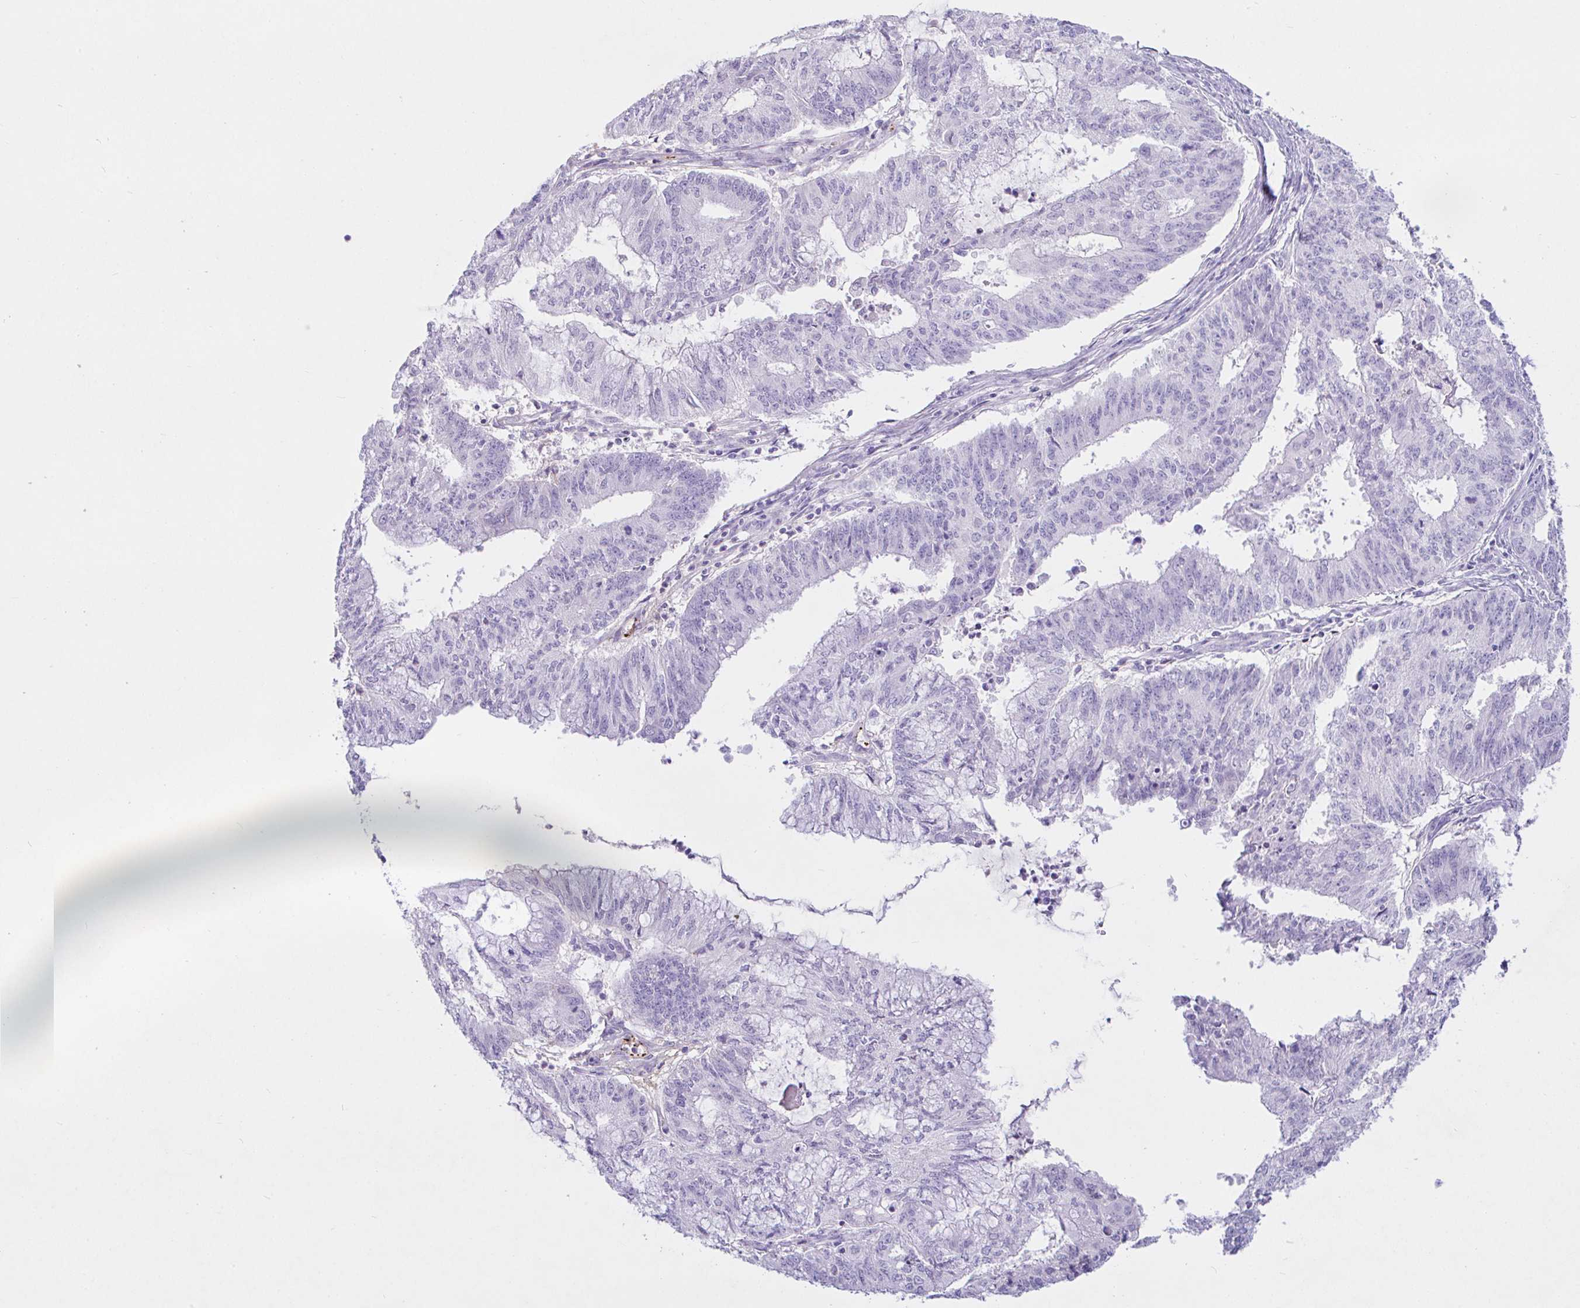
{"staining": {"intensity": "negative", "quantity": "none", "location": "none"}, "tissue": "endometrial cancer", "cell_type": "Tumor cells", "image_type": "cancer", "snomed": [{"axis": "morphology", "description": "Adenocarcinoma, NOS"}, {"axis": "topography", "description": "Endometrium"}], "caption": "There is no significant staining in tumor cells of endometrial cancer.", "gene": "SAA4", "patient": {"sex": "female", "age": 61}}